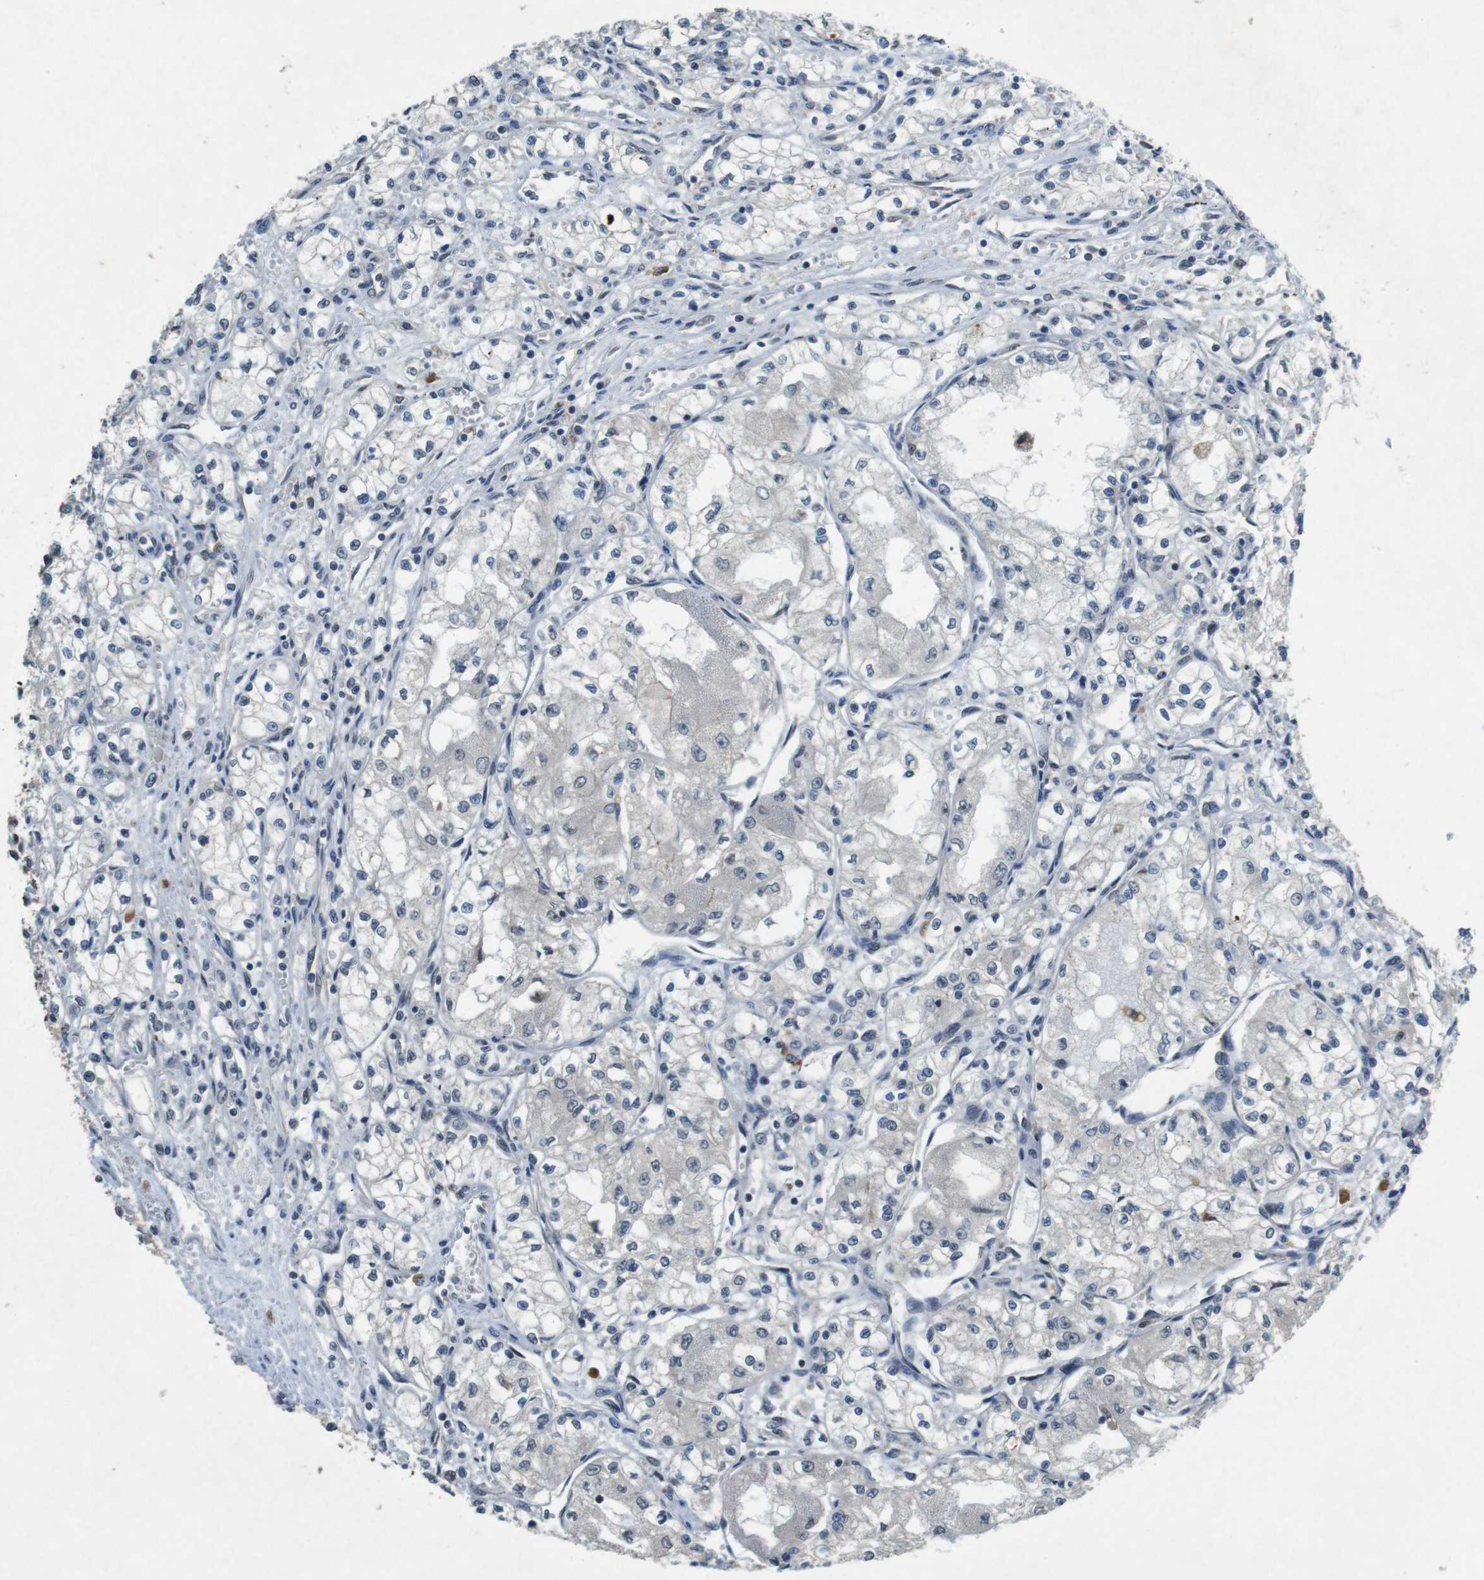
{"staining": {"intensity": "negative", "quantity": "none", "location": "none"}, "tissue": "renal cancer", "cell_type": "Tumor cells", "image_type": "cancer", "snomed": [{"axis": "morphology", "description": "Normal tissue, NOS"}, {"axis": "morphology", "description": "Adenocarcinoma, NOS"}, {"axis": "topography", "description": "Kidney"}], "caption": "High power microscopy micrograph of an immunohistochemistry (IHC) photomicrograph of renal adenocarcinoma, revealing no significant positivity in tumor cells. (DAB (3,3'-diaminobenzidine) immunohistochemistry visualized using brightfield microscopy, high magnification).", "gene": "USP7", "patient": {"sex": "male", "age": 59}}